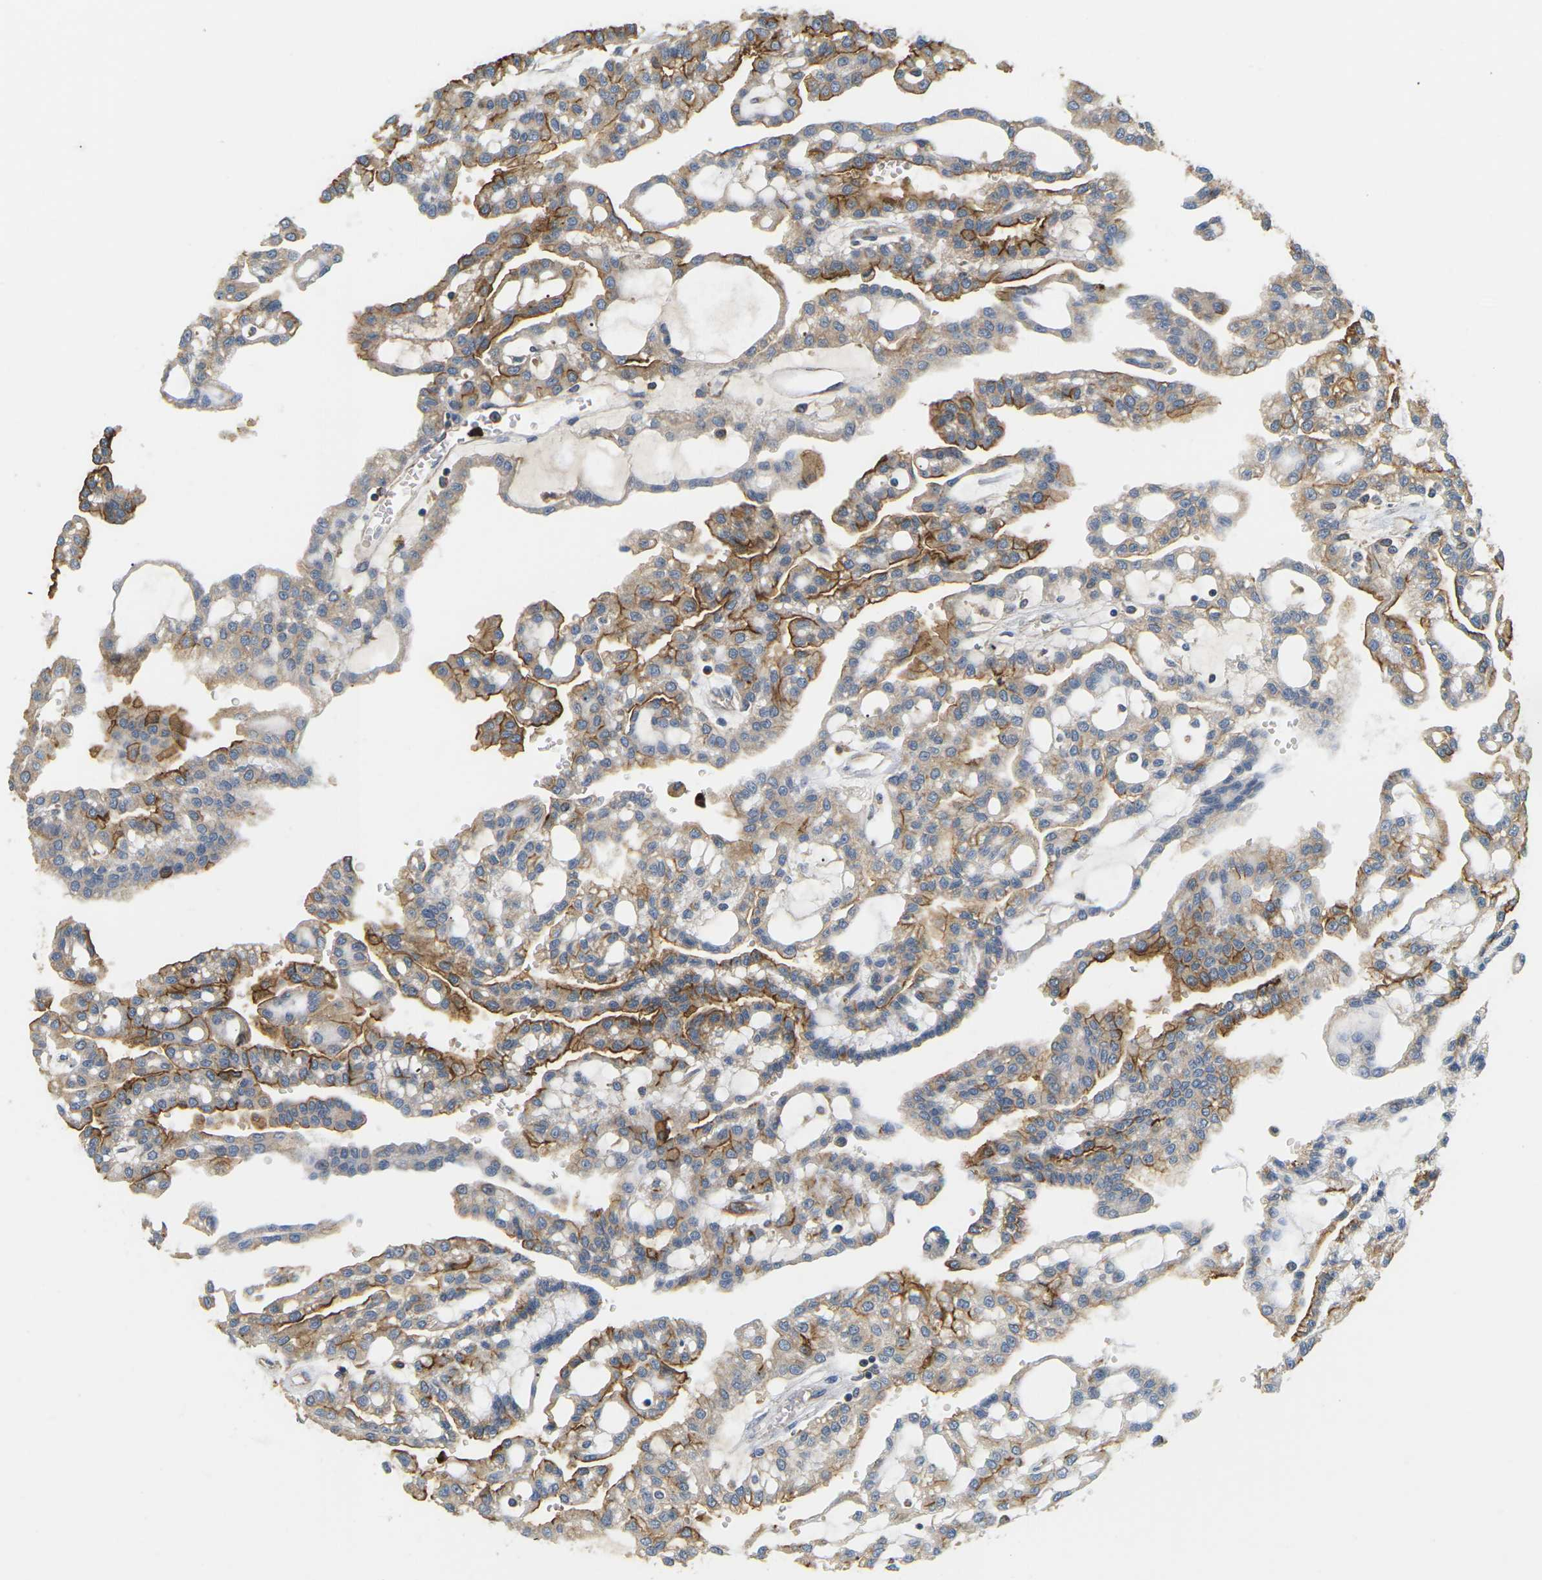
{"staining": {"intensity": "moderate", "quantity": "25%-75%", "location": "cytoplasmic/membranous"}, "tissue": "renal cancer", "cell_type": "Tumor cells", "image_type": "cancer", "snomed": [{"axis": "morphology", "description": "Adenocarcinoma, NOS"}, {"axis": "topography", "description": "Kidney"}], "caption": "This micrograph demonstrates renal adenocarcinoma stained with IHC to label a protein in brown. The cytoplasmic/membranous of tumor cells show moderate positivity for the protein. Nuclei are counter-stained blue.", "gene": "ADM", "patient": {"sex": "male", "age": 63}}